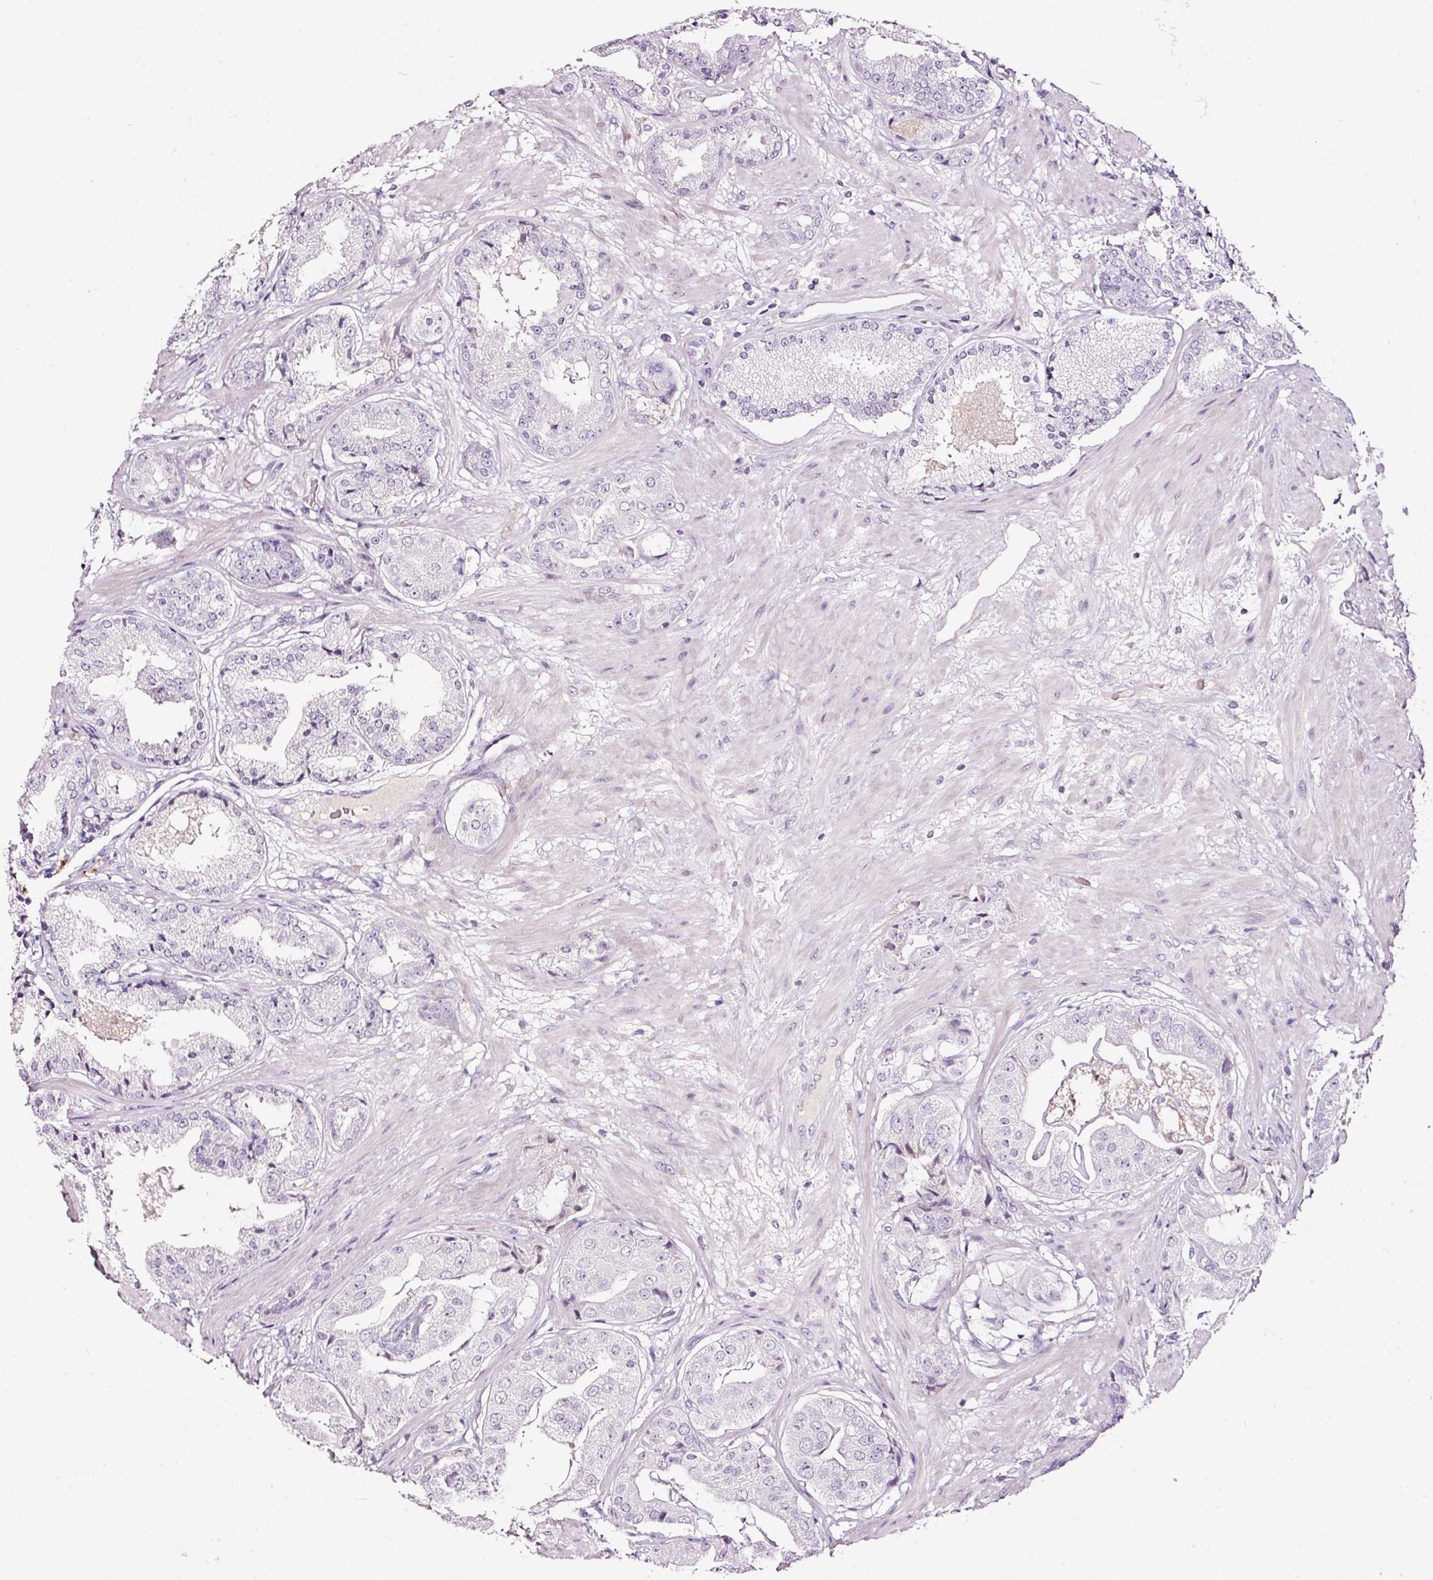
{"staining": {"intensity": "negative", "quantity": "none", "location": "none"}, "tissue": "prostate cancer", "cell_type": "Tumor cells", "image_type": "cancer", "snomed": [{"axis": "morphology", "description": "Adenocarcinoma, High grade"}, {"axis": "topography", "description": "Prostate"}], "caption": "DAB immunohistochemical staining of prostate high-grade adenocarcinoma shows no significant expression in tumor cells.", "gene": "LAMP3", "patient": {"sex": "male", "age": 63}}